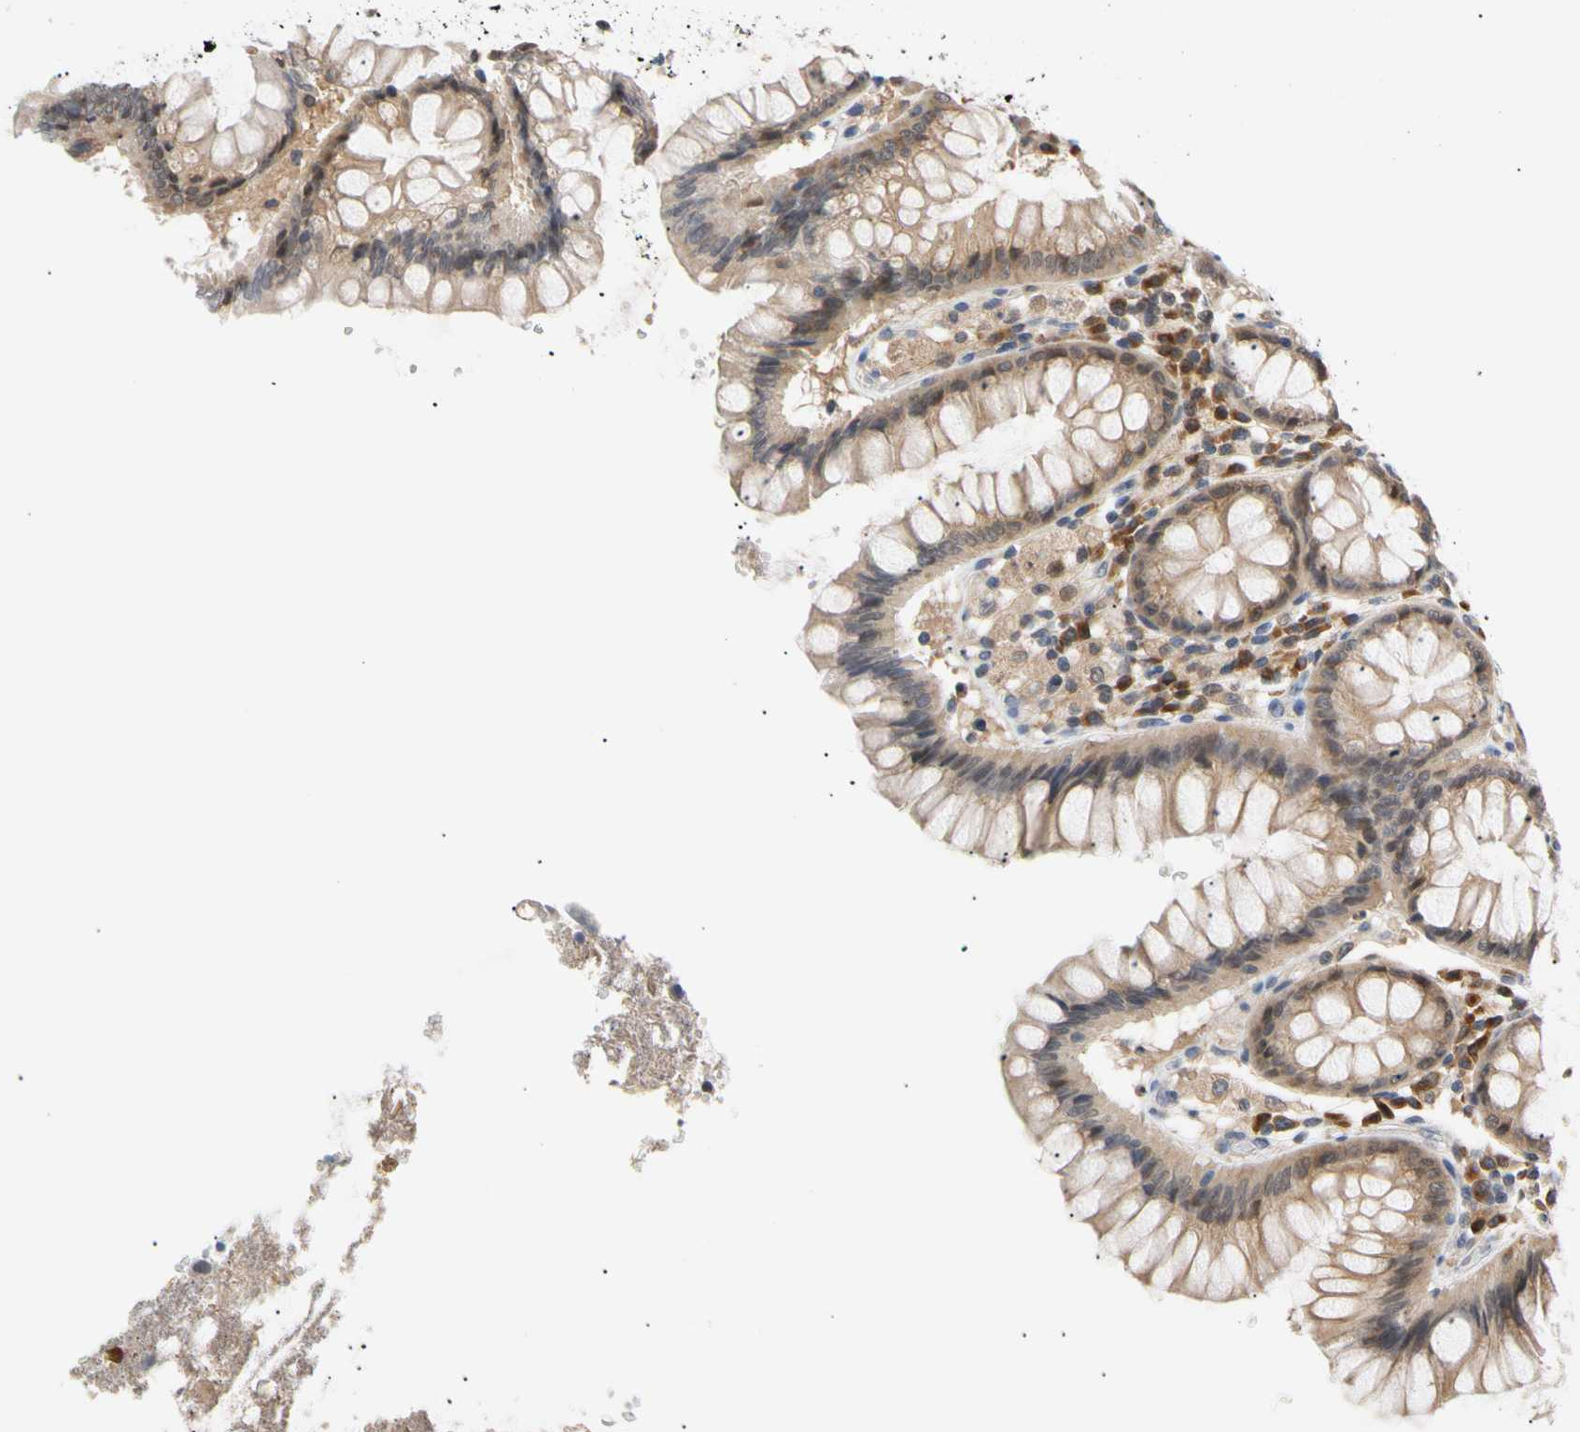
{"staining": {"intensity": "negative", "quantity": "none", "location": "none"}, "tissue": "colon", "cell_type": "Endothelial cells", "image_type": "normal", "snomed": [{"axis": "morphology", "description": "Normal tissue, NOS"}, {"axis": "topography", "description": "Colon"}], "caption": "This is an immunohistochemistry (IHC) micrograph of benign colon. There is no positivity in endothelial cells.", "gene": "SEC23B", "patient": {"sex": "female", "age": 46}}